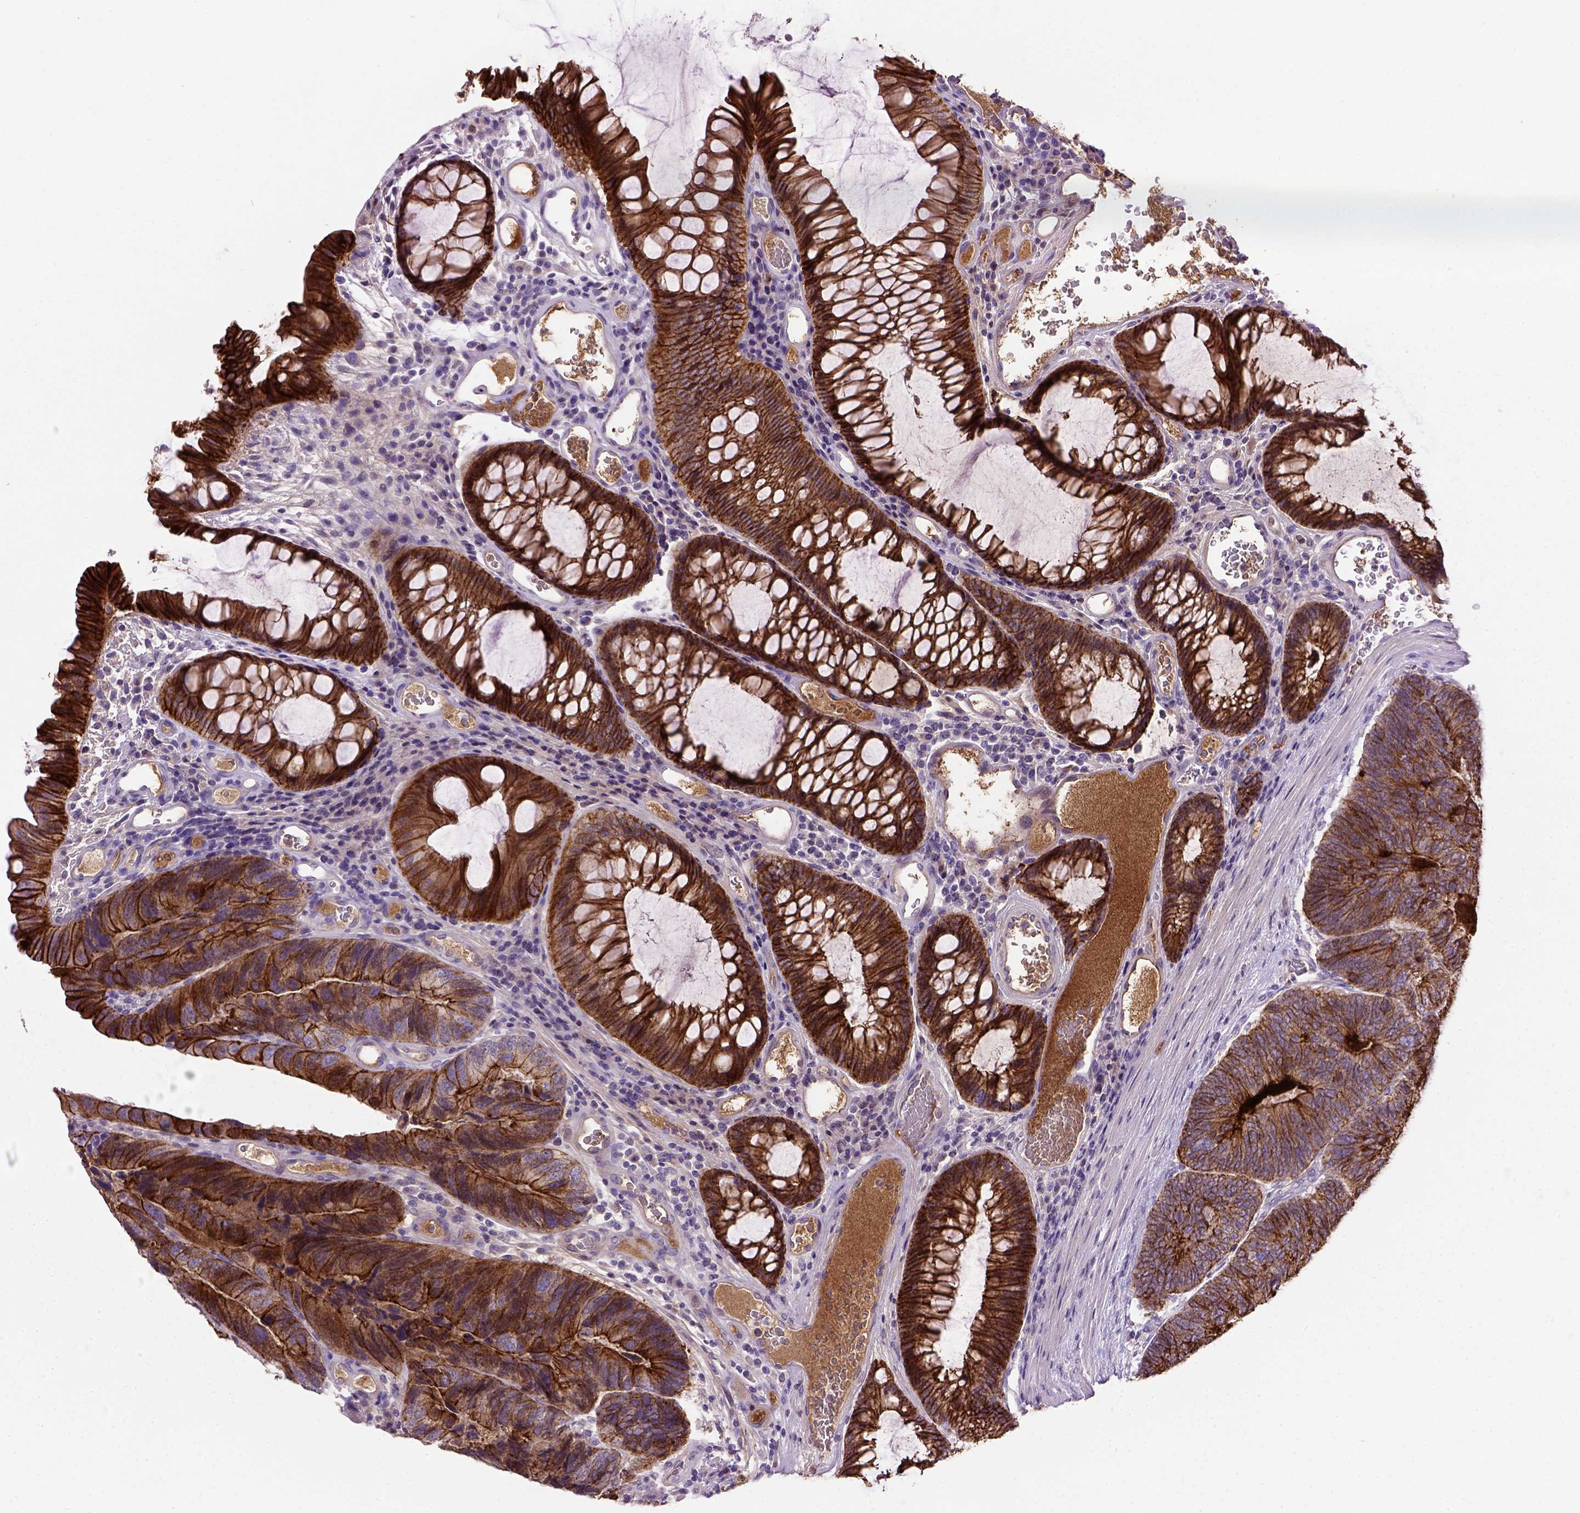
{"staining": {"intensity": "strong", "quantity": ">75%", "location": "cytoplasmic/membranous"}, "tissue": "colorectal cancer", "cell_type": "Tumor cells", "image_type": "cancer", "snomed": [{"axis": "morphology", "description": "Adenocarcinoma, NOS"}, {"axis": "topography", "description": "Colon"}], "caption": "Immunohistochemical staining of human colorectal cancer (adenocarcinoma) shows high levels of strong cytoplasmic/membranous protein positivity in about >75% of tumor cells. The protein of interest is shown in brown color, while the nuclei are stained blue.", "gene": "CDH1", "patient": {"sex": "female", "age": 67}}